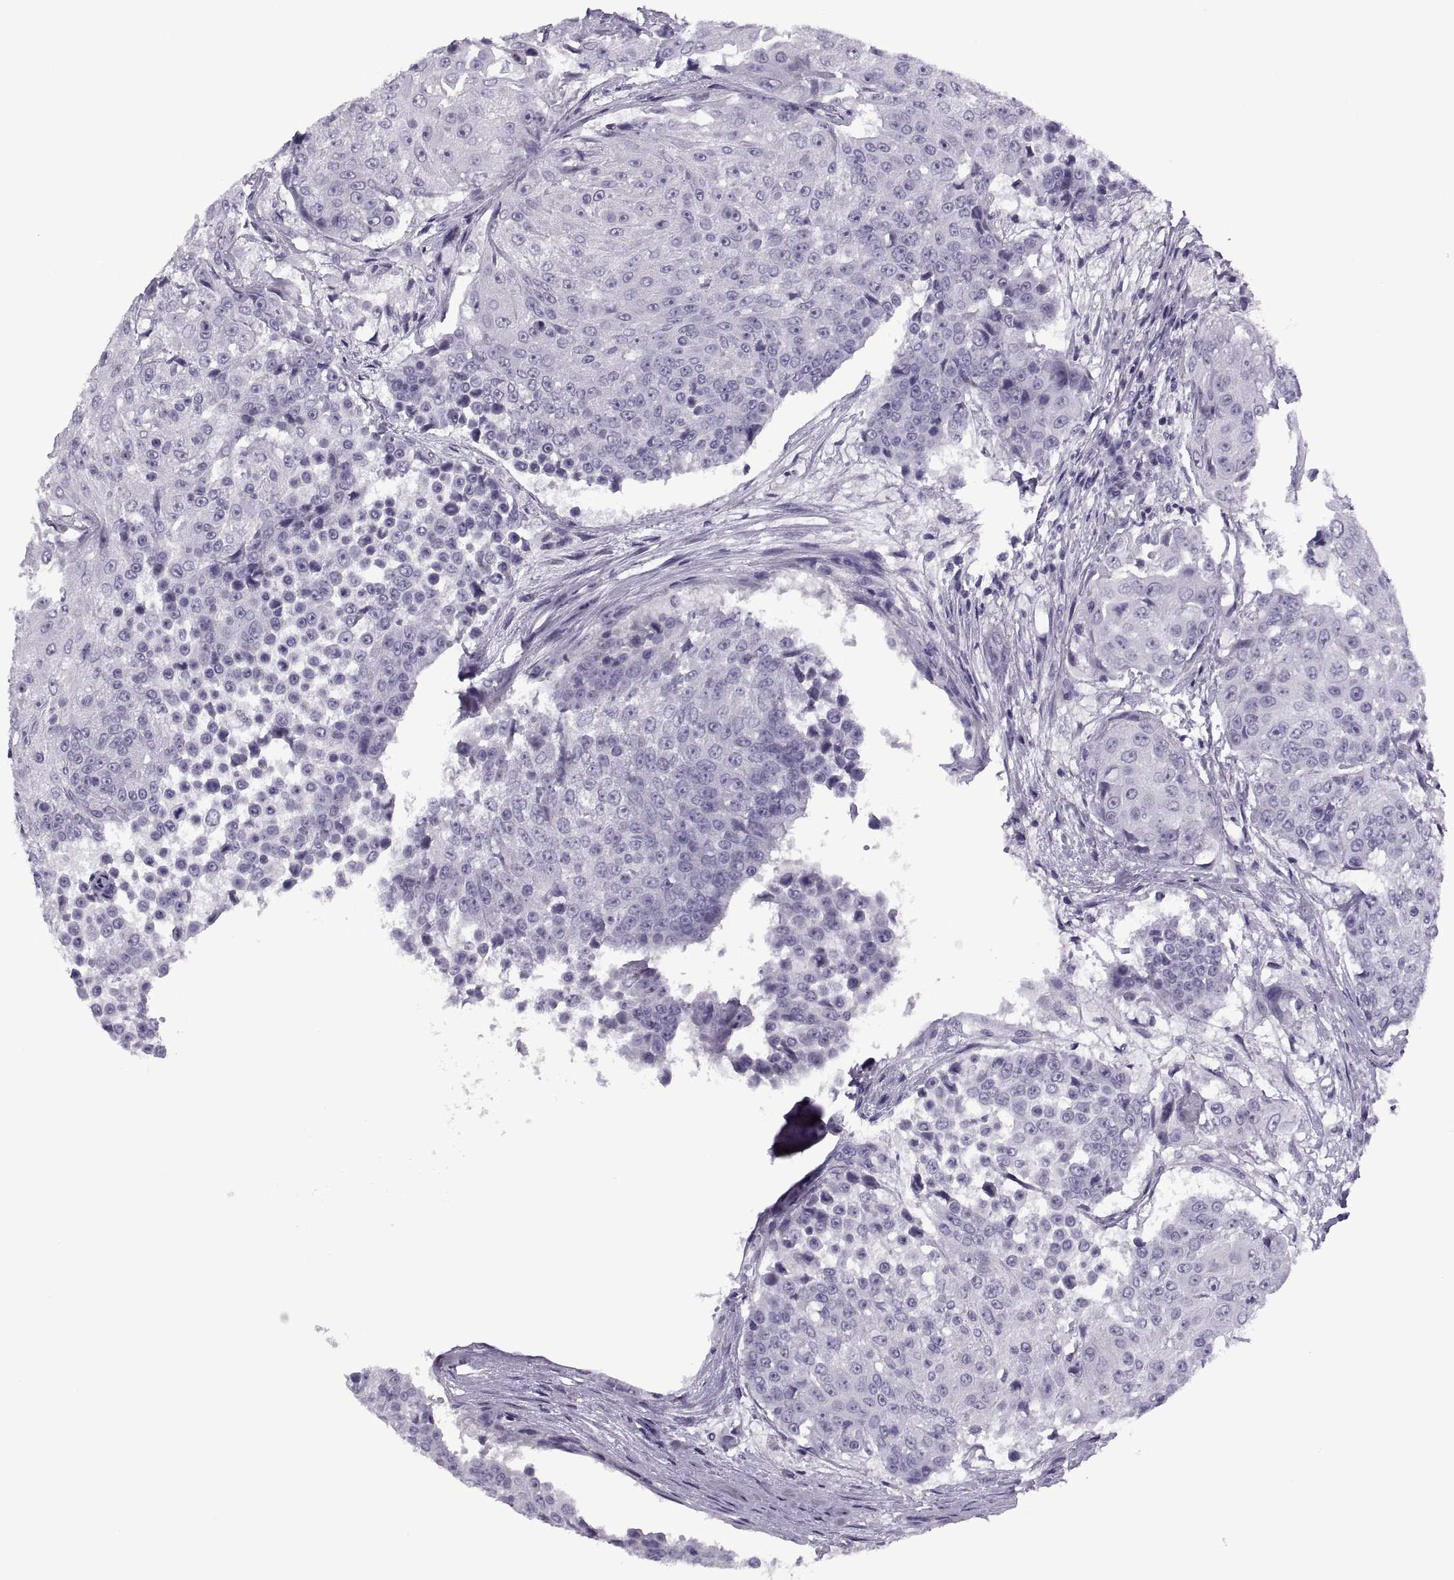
{"staining": {"intensity": "negative", "quantity": "none", "location": "none"}, "tissue": "urothelial cancer", "cell_type": "Tumor cells", "image_type": "cancer", "snomed": [{"axis": "morphology", "description": "Urothelial carcinoma, High grade"}, {"axis": "topography", "description": "Urinary bladder"}], "caption": "IHC micrograph of urothelial cancer stained for a protein (brown), which shows no positivity in tumor cells.", "gene": "SYNGR4", "patient": {"sex": "female", "age": 63}}